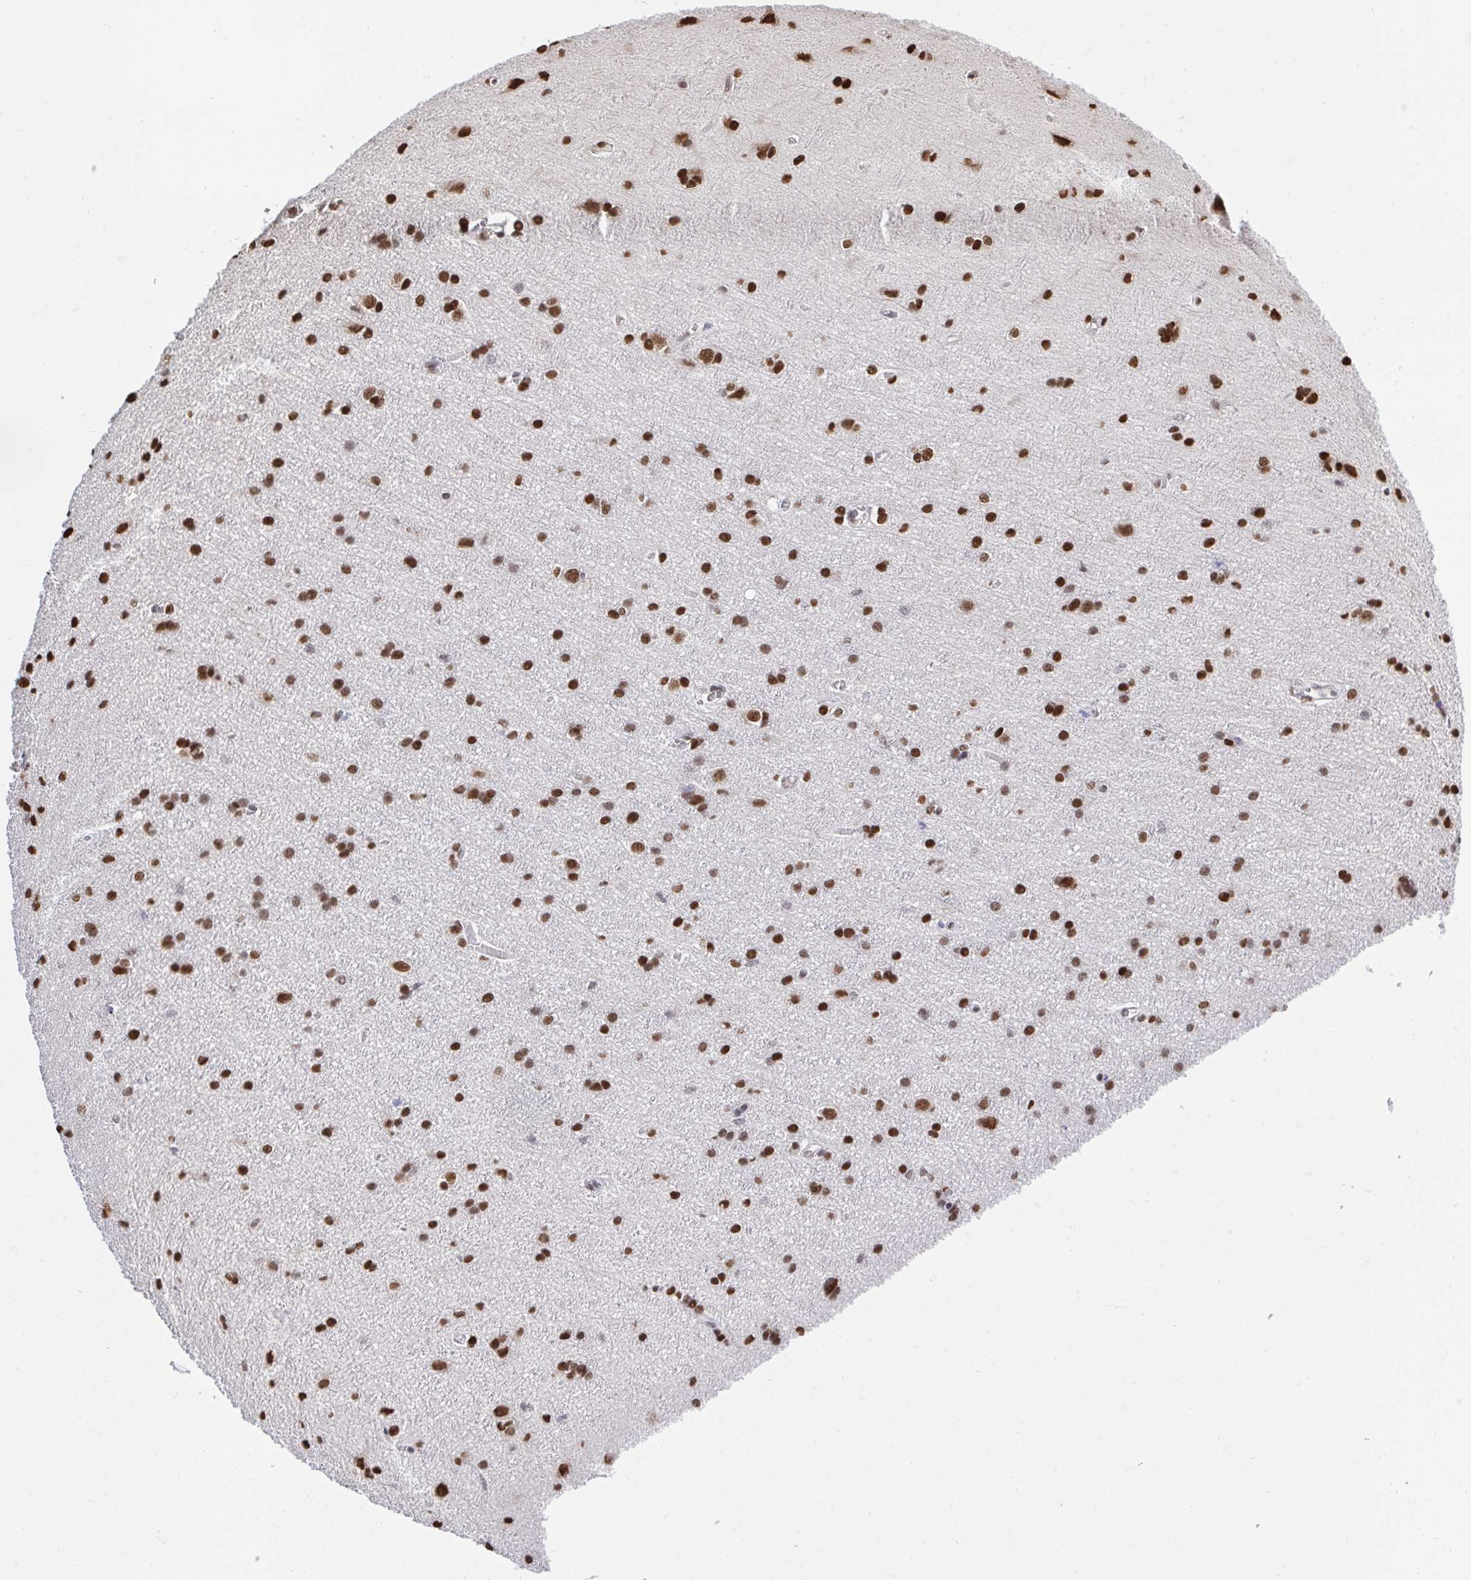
{"staining": {"intensity": "negative", "quantity": "none", "location": "none"}, "tissue": "cerebral cortex", "cell_type": "Endothelial cells", "image_type": "normal", "snomed": [{"axis": "morphology", "description": "Normal tissue, NOS"}, {"axis": "topography", "description": "Cerebral cortex"}], "caption": "There is no significant positivity in endothelial cells of cerebral cortex.", "gene": "HNRNPDL", "patient": {"sex": "male", "age": 37}}